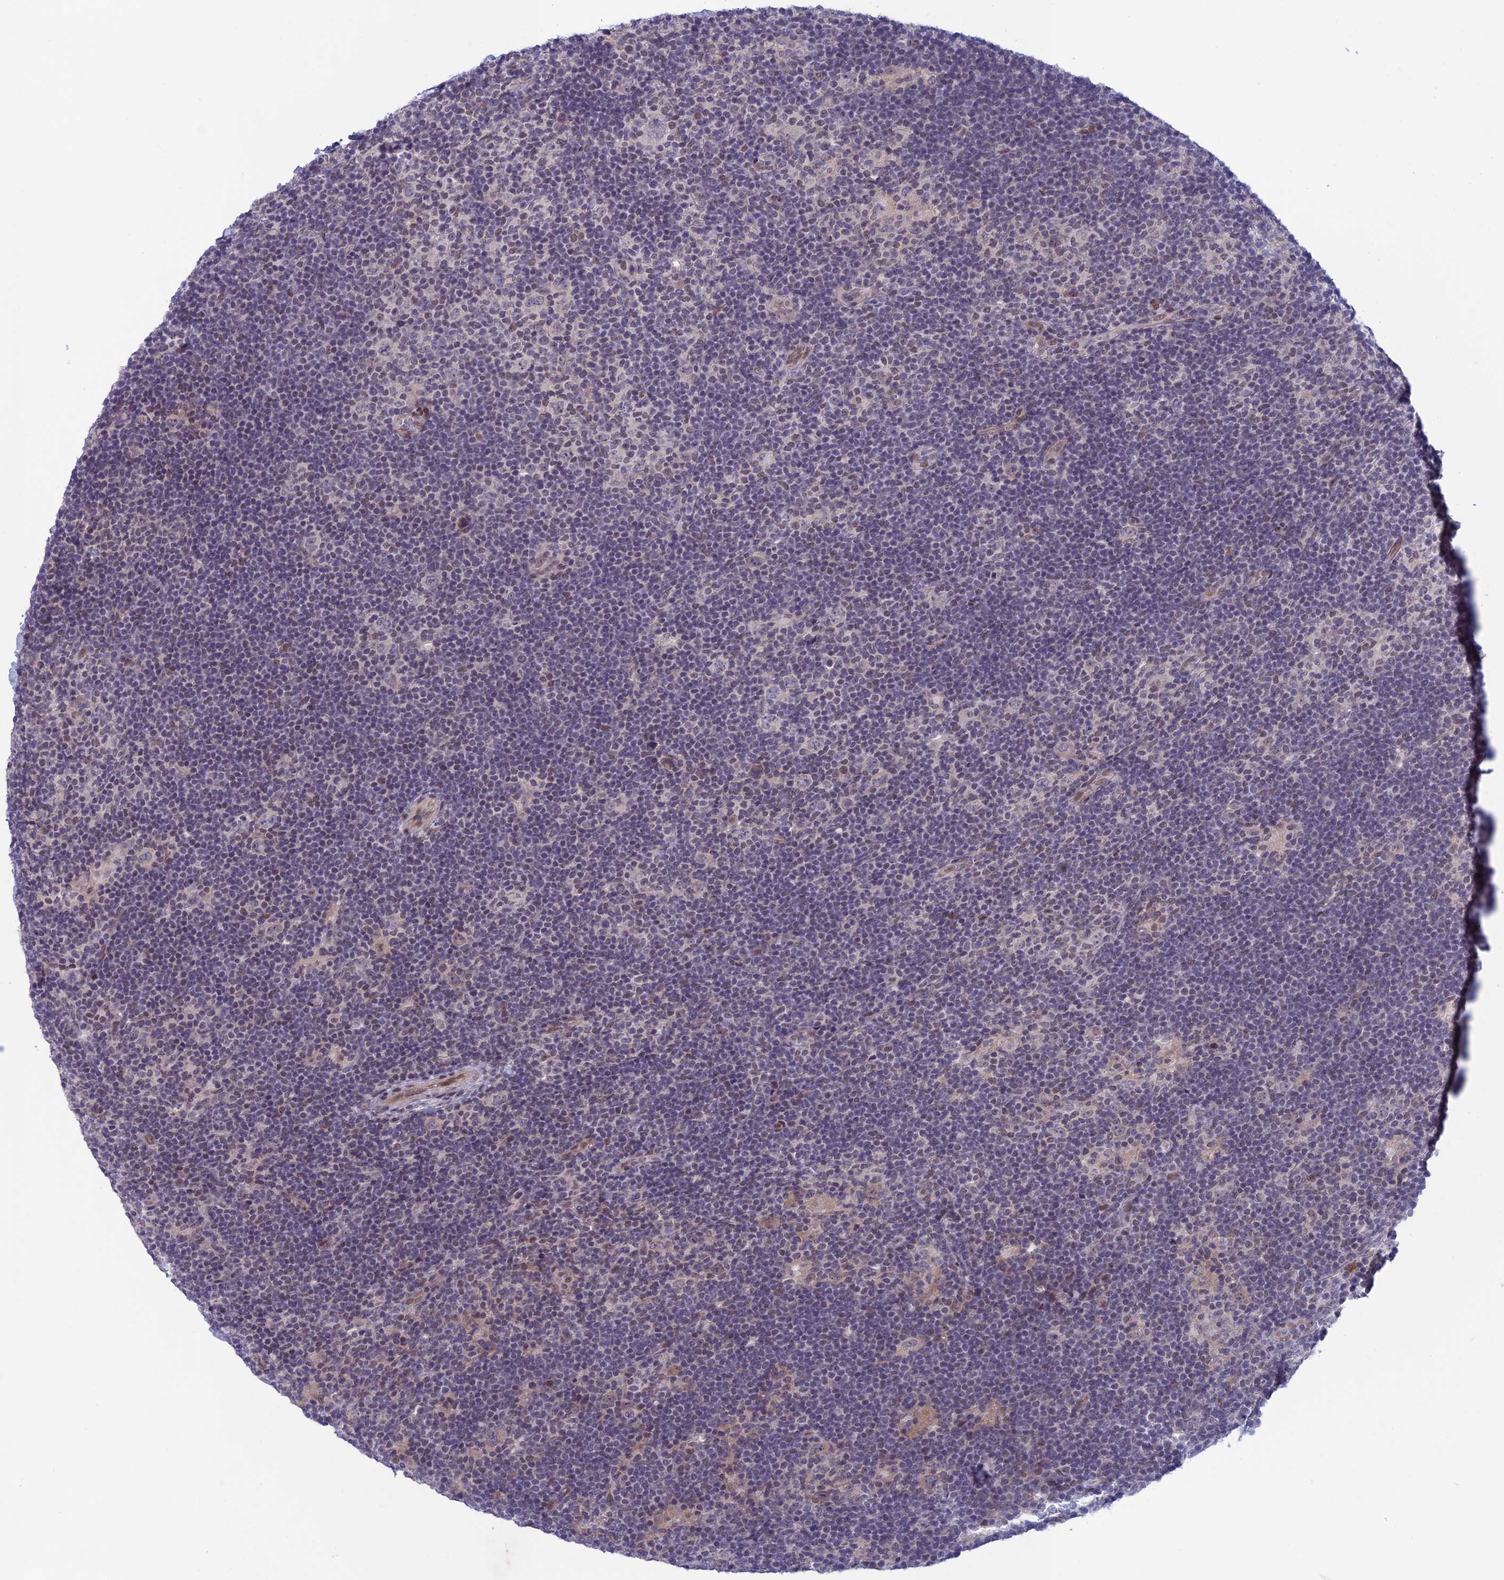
{"staining": {"intensity": "weak", "quantity": "<25%", "location": "cytoplasmic/membranous,nuclear"}, "tissue": "lymphoma", "cell_type": "Tumor cells", "image_type": "cancer", "snomed": [{"axis": "morphology", "description": "Hodgkin's disease, NOS"}, {"axis": "topography", "description": "Lymph node"}], "caption": "An immunohistochemistry (IHC) image of lymphoma is shown. There is no staining in tumor cells of lymphoma.", "gene": "FKBPL", "patient": {"sex": "female", "age": 57}}